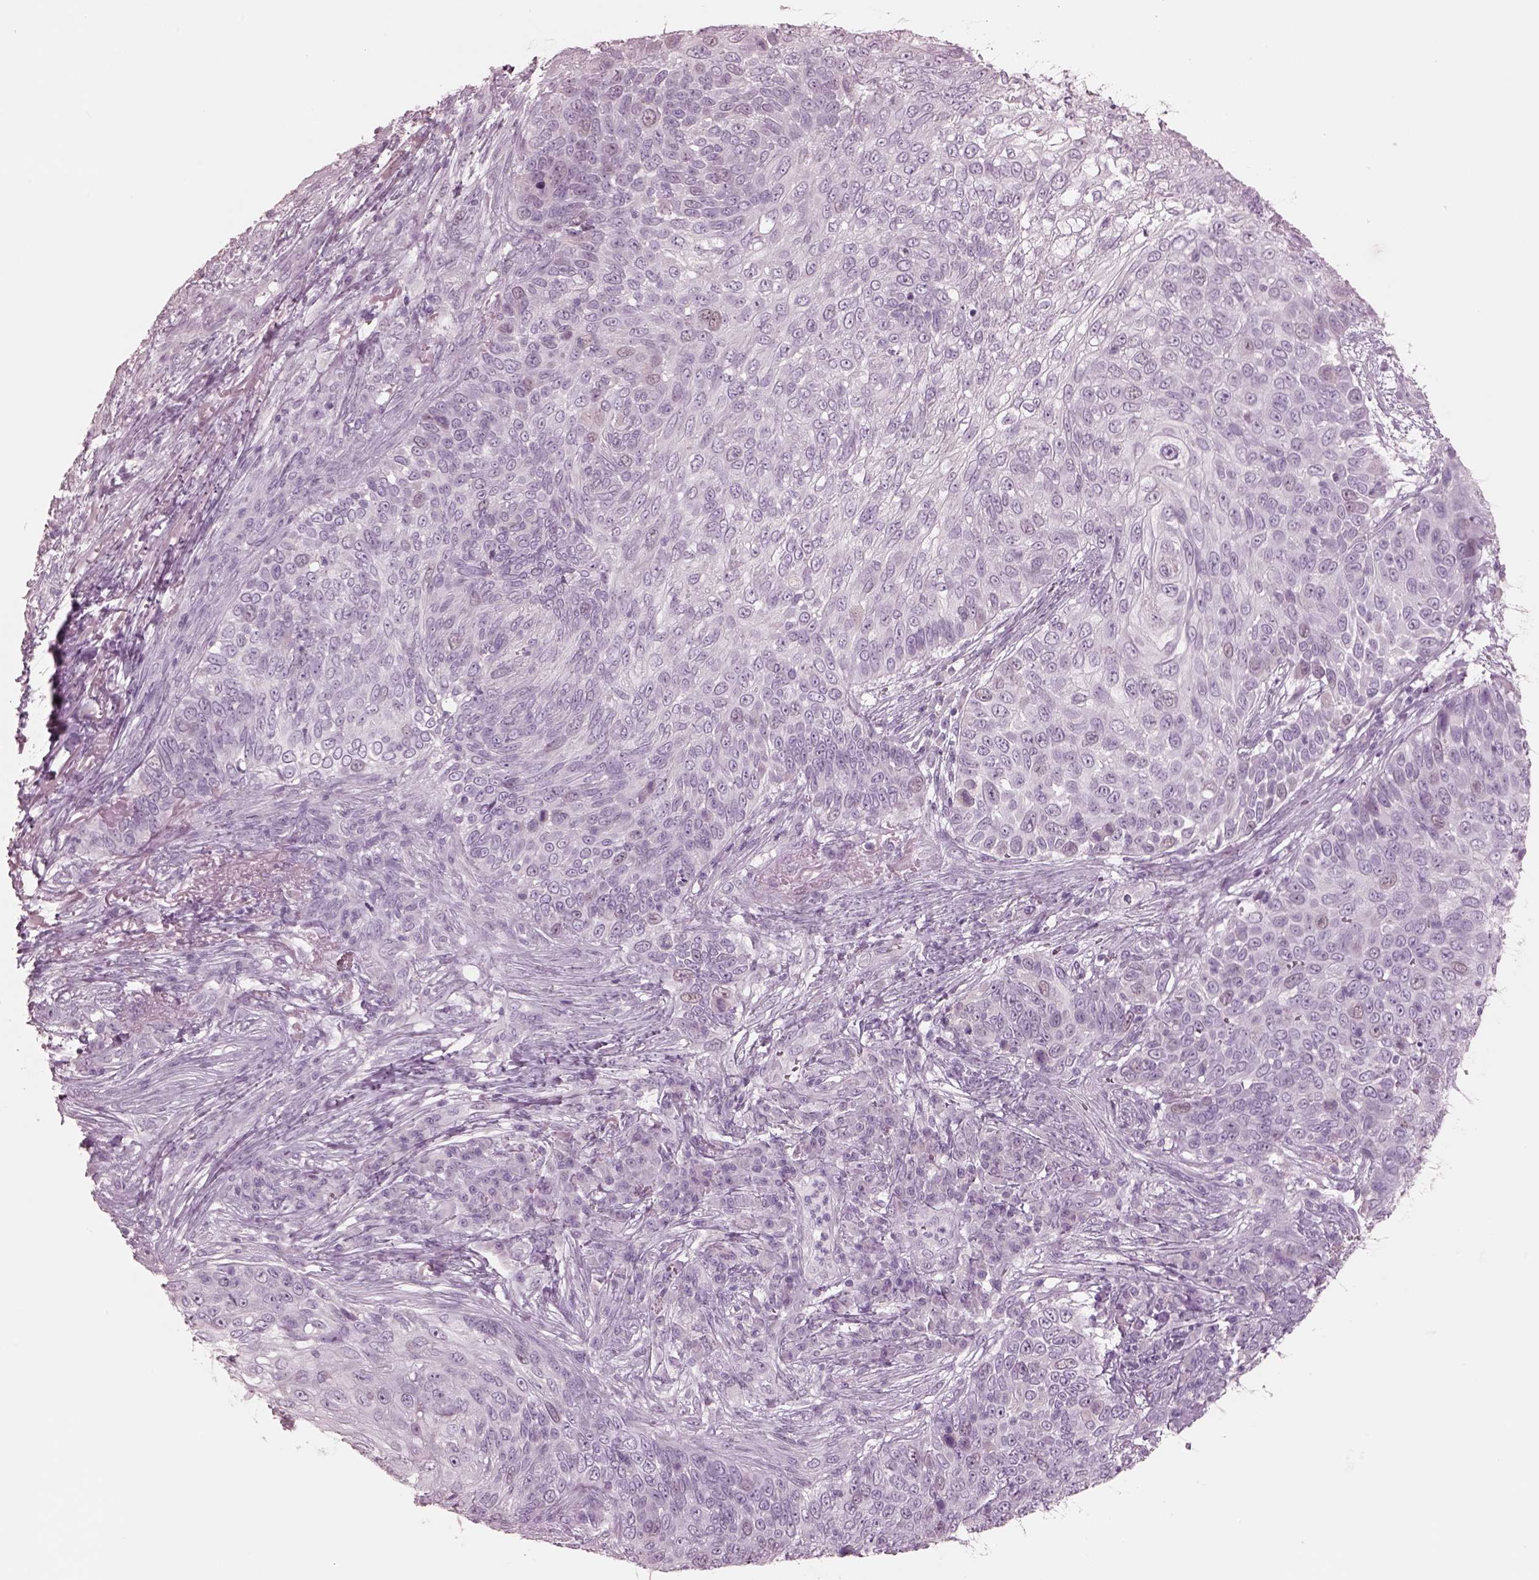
{"staining": {"intensity": "negative", "quantity": "none", "location": "none"}, "tissue": "skin cancer", "cell_type": "Tumor cells", "image_type": "cancer", "snomed": [{"axis": "morphology", "description": "Squamous cell carcinoma, NOS"}, {"axis": "topography", "description": "Skin"}], "caption": "Tumor cells are negative for protein expression in human skin squamous cell carcinoma.", "gene": "KRTAP24-1", "patient": {"sex": "male", "age": 92}}